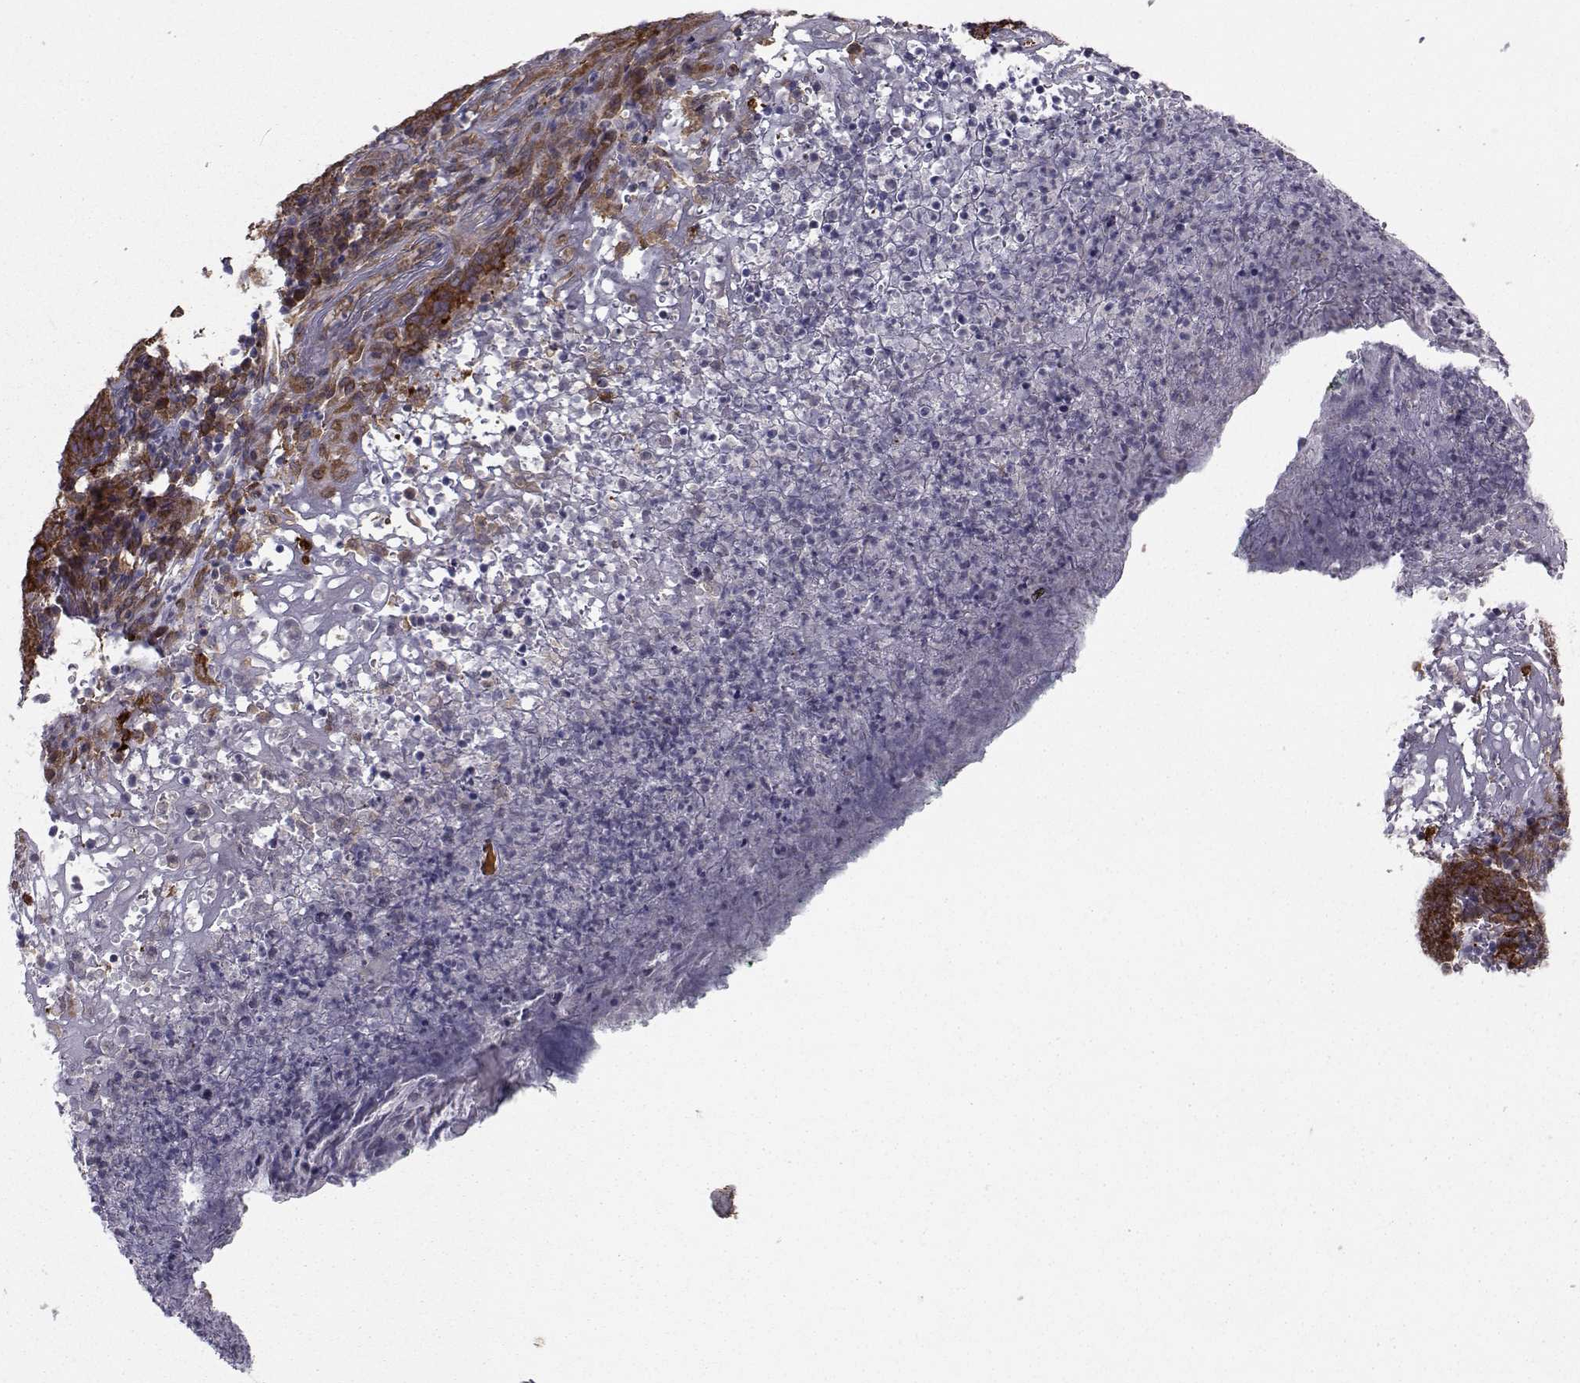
{"staining": {"intensity": "strong", "quantity": ">75%", "location": "cytoplasmic/membranous"}, "tissue": "skin cancer", "cell_type": "Tumor cells", "image_type": "cancer", "snomed": [{"axis": "morphology", "description": "Squamous cell carcinoma, NOS"}, {"axis": "topography", "description": "Skin"}, {"axis": "topography", "description": "Anal"}], "caption": "Protein staining of skin cancer tissue demonstrates strong cytoplasmic/membranous positivity in approximately >75% of tumor cells.", "gene": "TRIP10", "patient": {"sex": "female", "age": 51}}